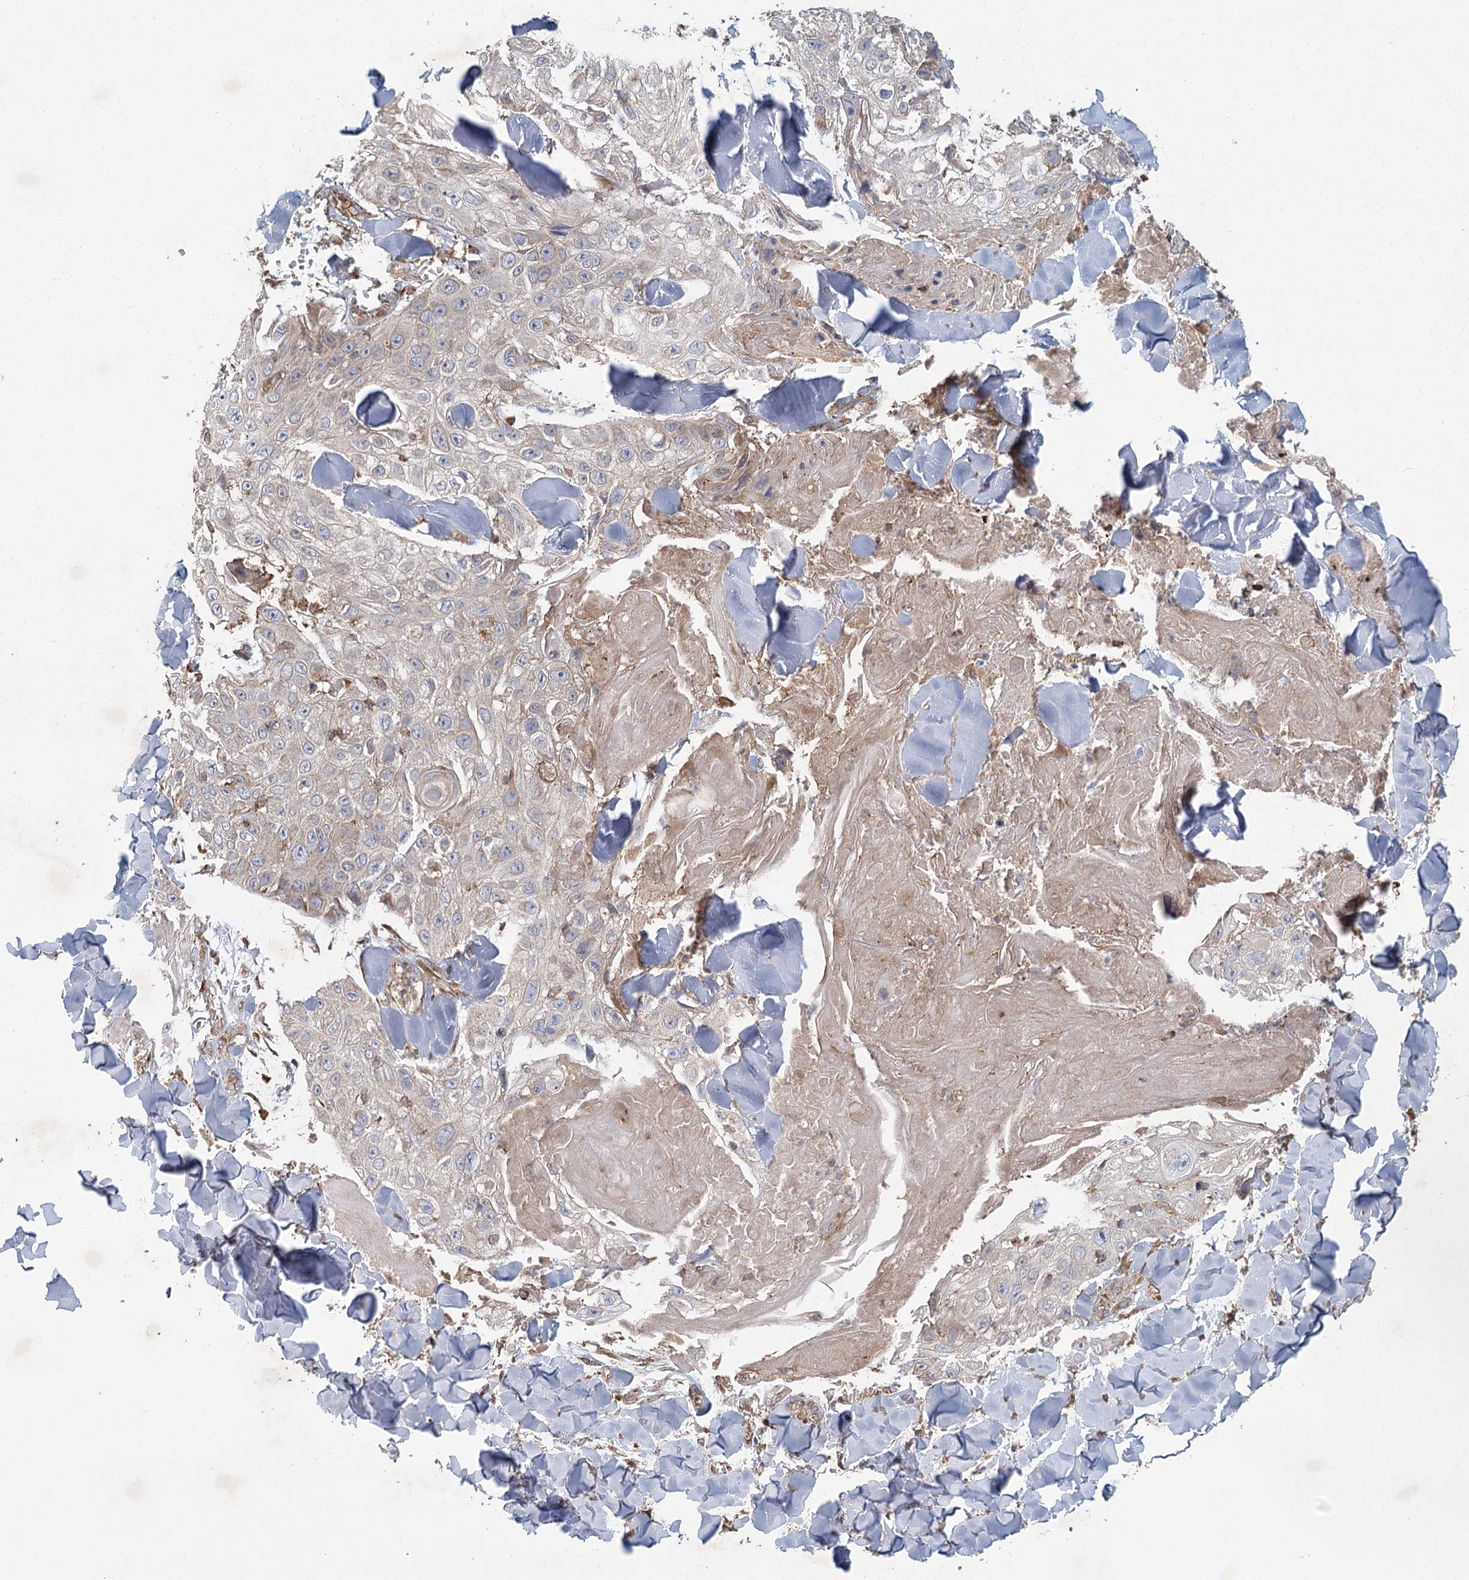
{"staining": {"intensity": "negative", "quantity": "none", "location": "none"}, "tissue": "skin cancer", "cell_type": "Tumor cells", "image_type": "cancer", "snomed": [{"axis": "morphology", "description": "Squamous cell carcinoma, NOS"}, {"axis": "topography", "description": "Skin"}], "caption": "Immunohistochemistry (IHC) image of human skin cancer stained for a protein (brown), which shows no staining in tumor cells.", "gene": "PLEKHA7", "patient": {"sex": "male", "age": 86}}